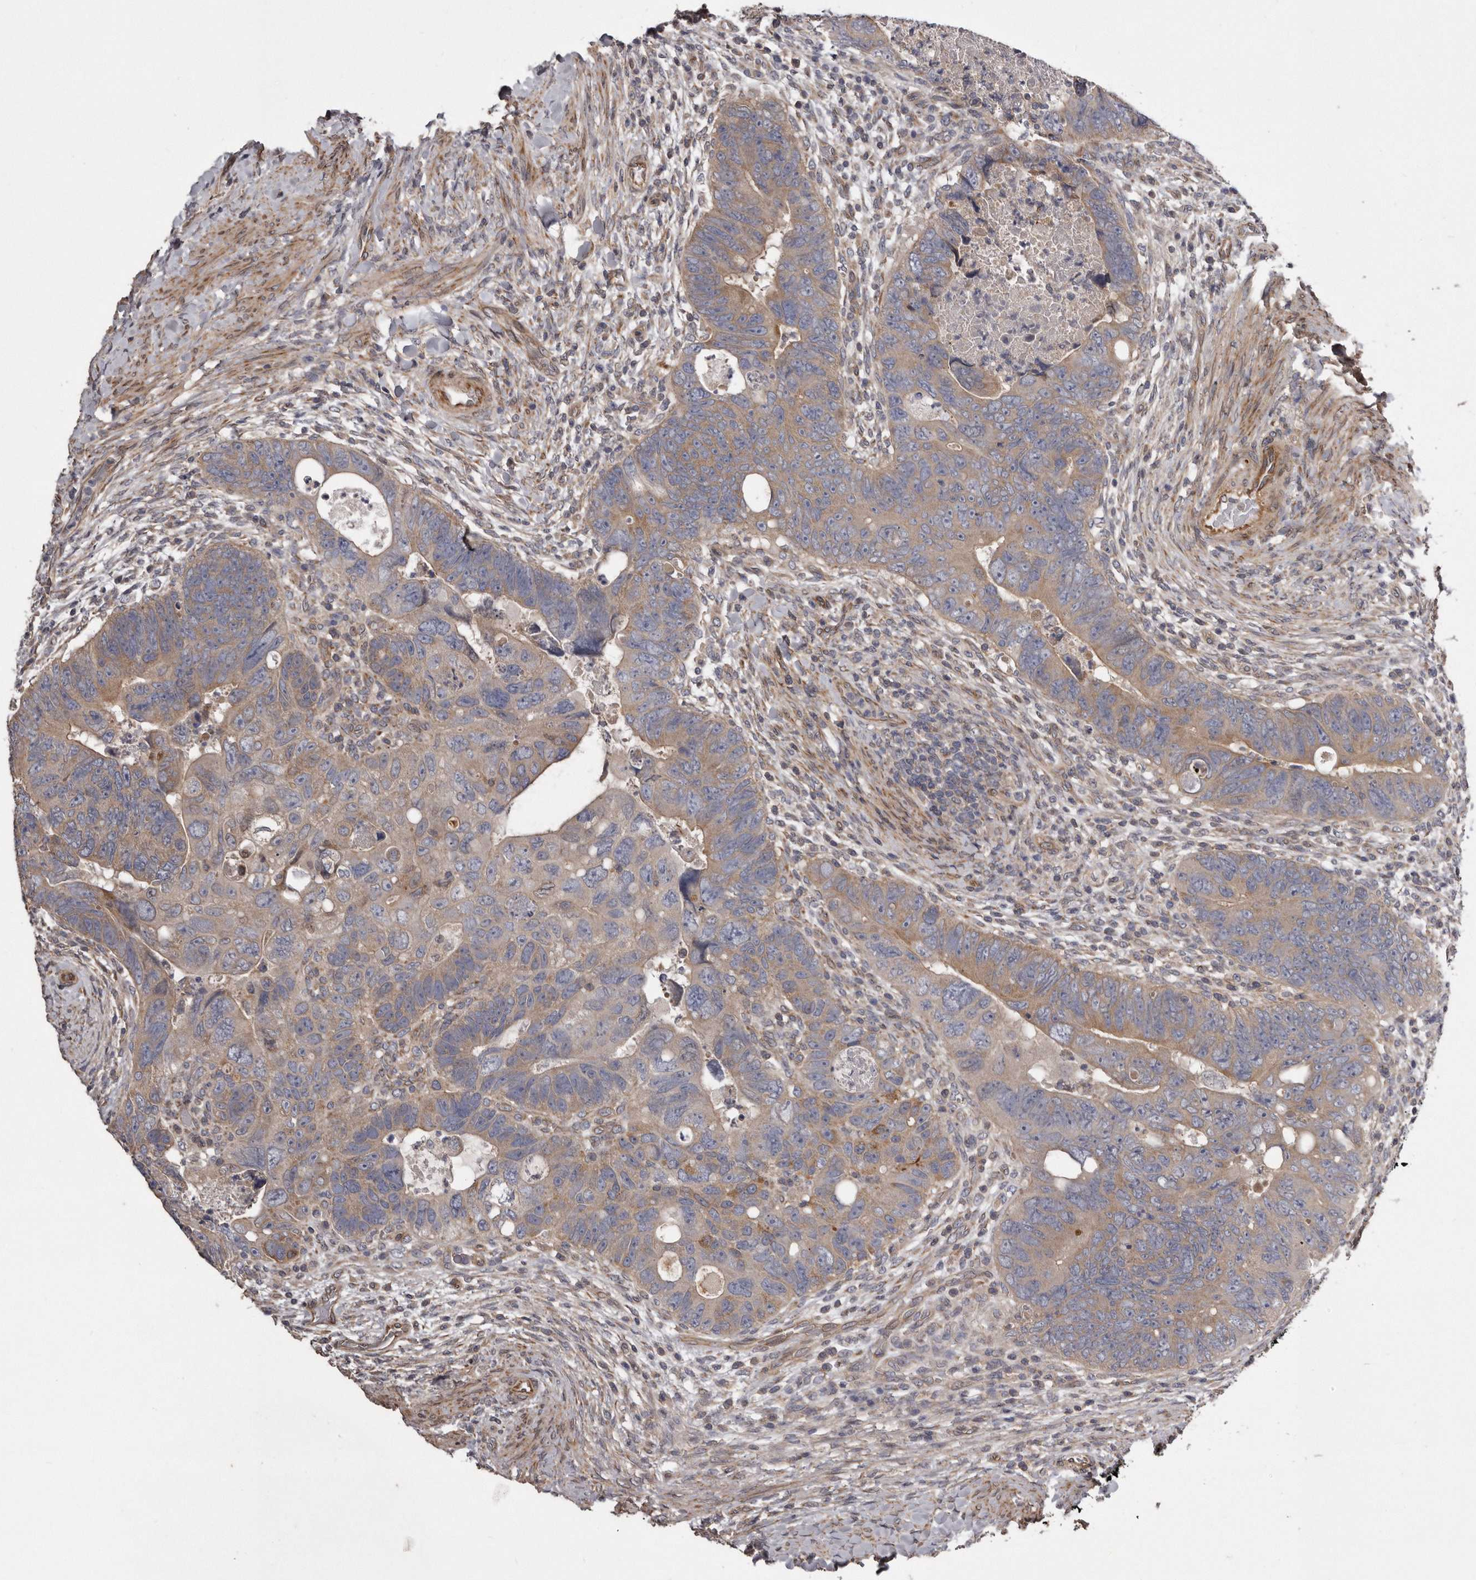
{"staining": {"intensity": "moderate", "quantity": "25%-75%", "location": "cytoplasmic/membranous"}, "tissue": "colorectal cancer", "cell_type": "Tumor cells", "image_type": "cancer", "snomed": [{"axis": "morphology", "description": "Adenocarcinoma, NOS"}, {"axis": "topography", "description": "Rectum"}], "caption": "Colorectal adenocarcinoma stained for a protein displays moderate cytoplasmic/membranous positivity in tumor cells.", "gene": "ARMCX1", "patient": {"sex": "male", "age": 59}}